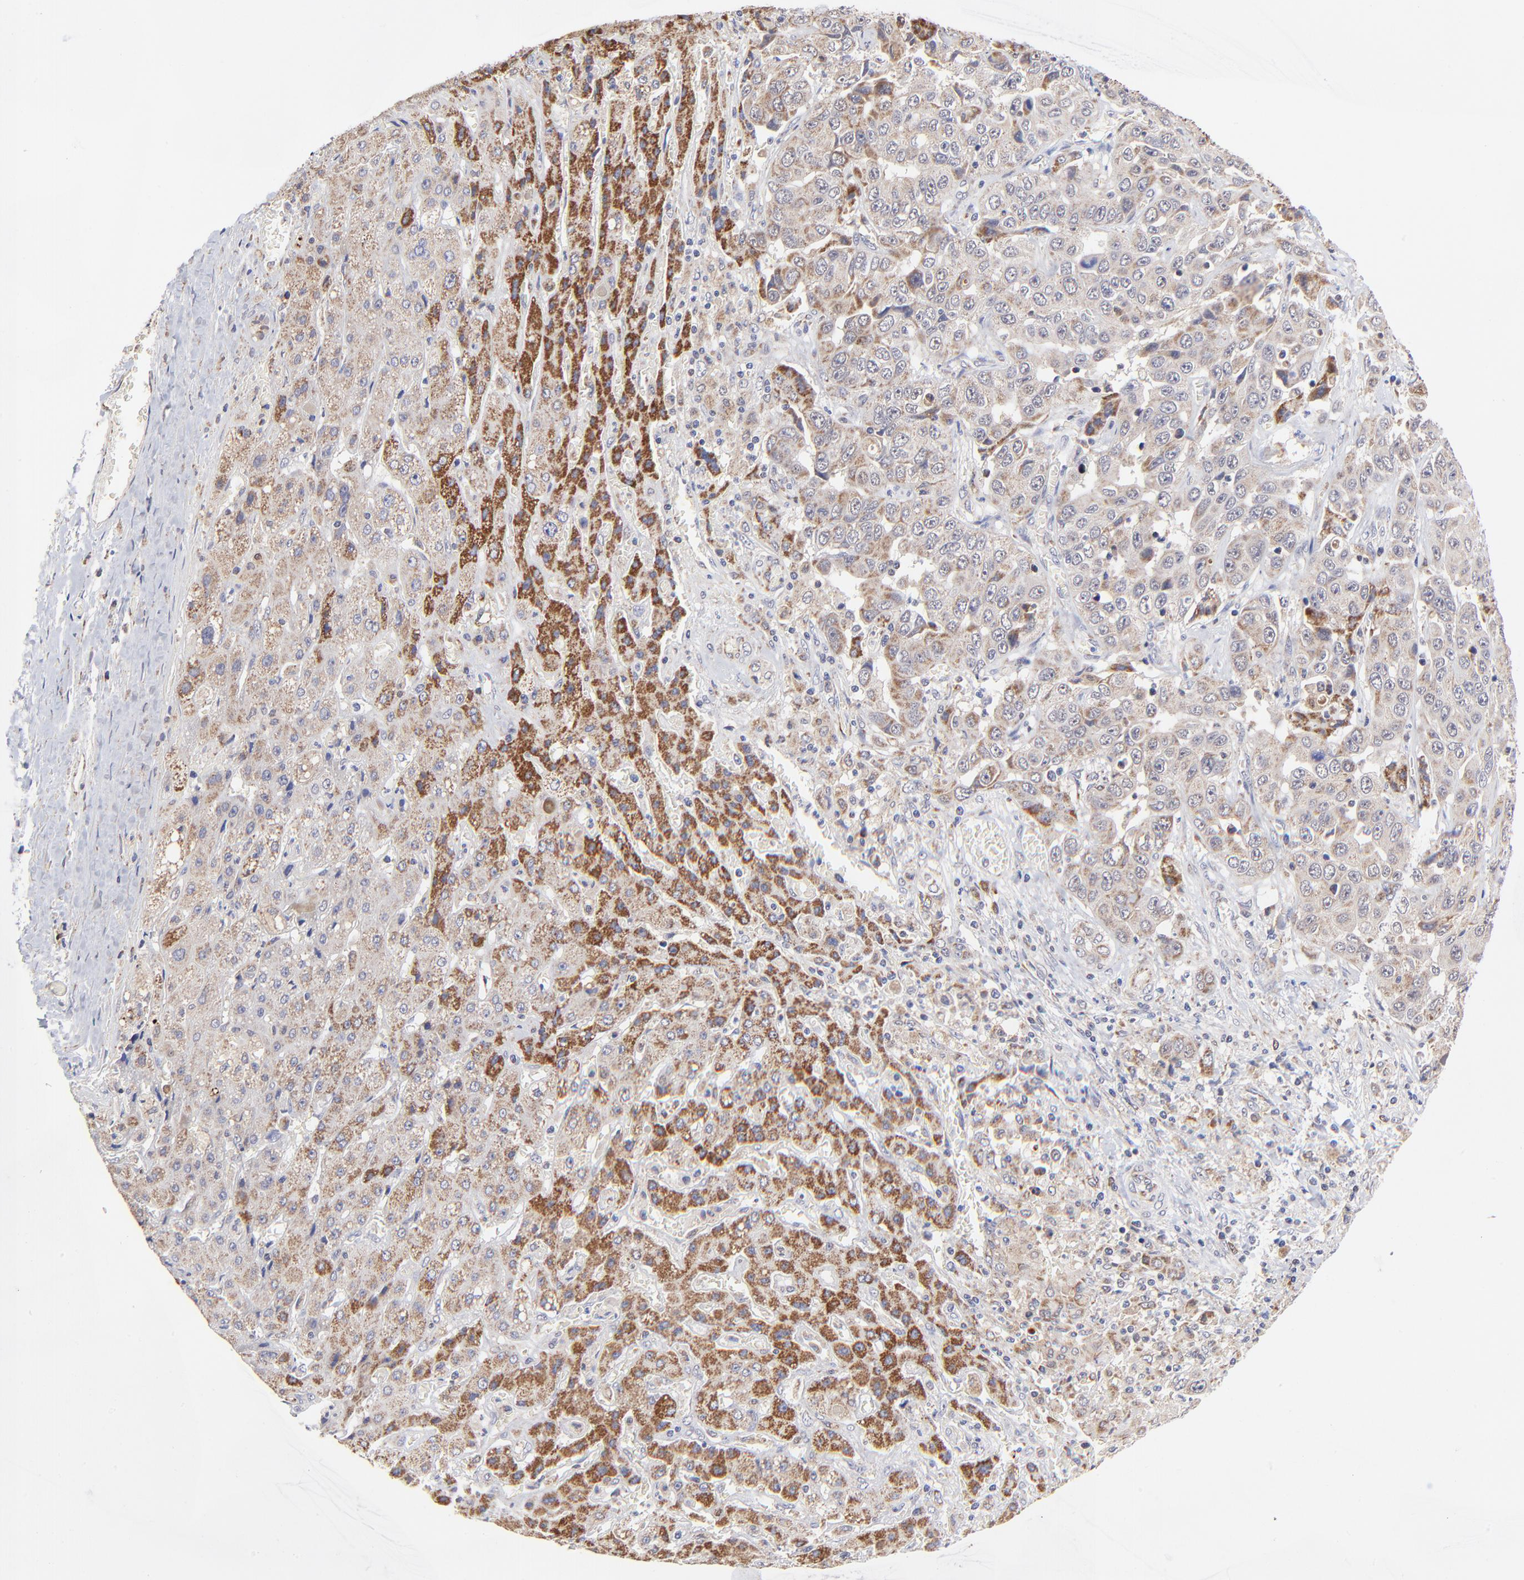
{"staining": {"intensity": "weak", "quantity": "25%-75%", "location": "cytoplasmic/membranous"}, "tissue": "liver cancer", "cell_type": "Tumor cells", "image_type": "cancer", "snomed": [{"axis": "morphology", "description": "Cholangiocarcinoma"}, {"axis": "topography", "description": "Liver"}], "caption": "This photomicrograph shows liver cholangiocarcinoma stained with immunohistochemistry to label a protein in brown. The cytoplasmic/membranous of tumor cells show weak positivity for the protein. Nuclei are counter-stained blue.", "gene": "FBXL12", "patient": {"sex": "female", "age": 52}}